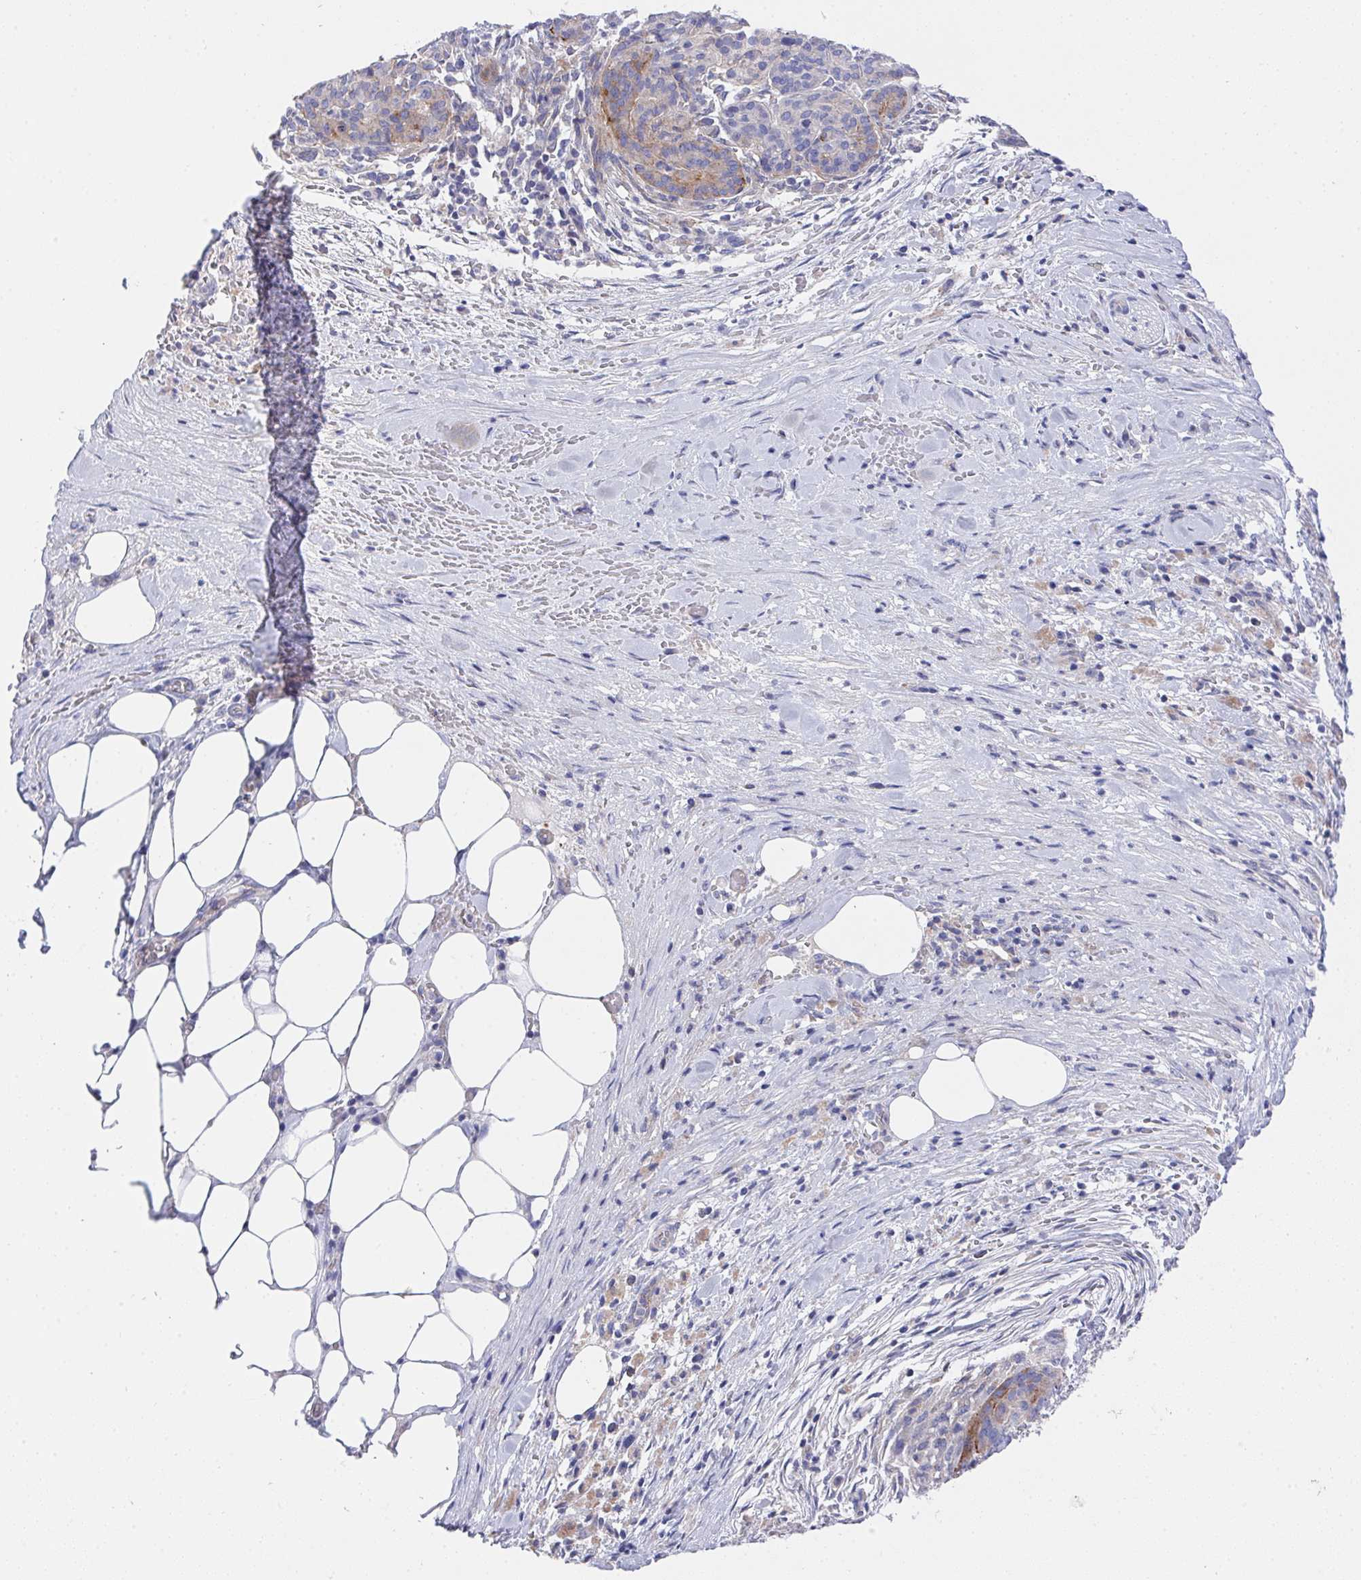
{"staining": {"intensity": "weak", "quantity": "<25%", "location": "cytoplasmic/membranous"}, "tissue": "pancreatic cancer", "cell_type": "Tumor cells", "image_type": "cancer", "snomed": [{"axis": "morphology", "description": "Adenocarcinoma, NOS"}, {"axis": "topography", "description": "Pancreas"}], "caption": "IHC image of human pancreatic cancer (adenocarcinoma) stained for a protein (brown), which reveals no expression in tumor cells.", "gene": "PRG3", "patient": {"sex": "male", "age": 44}}